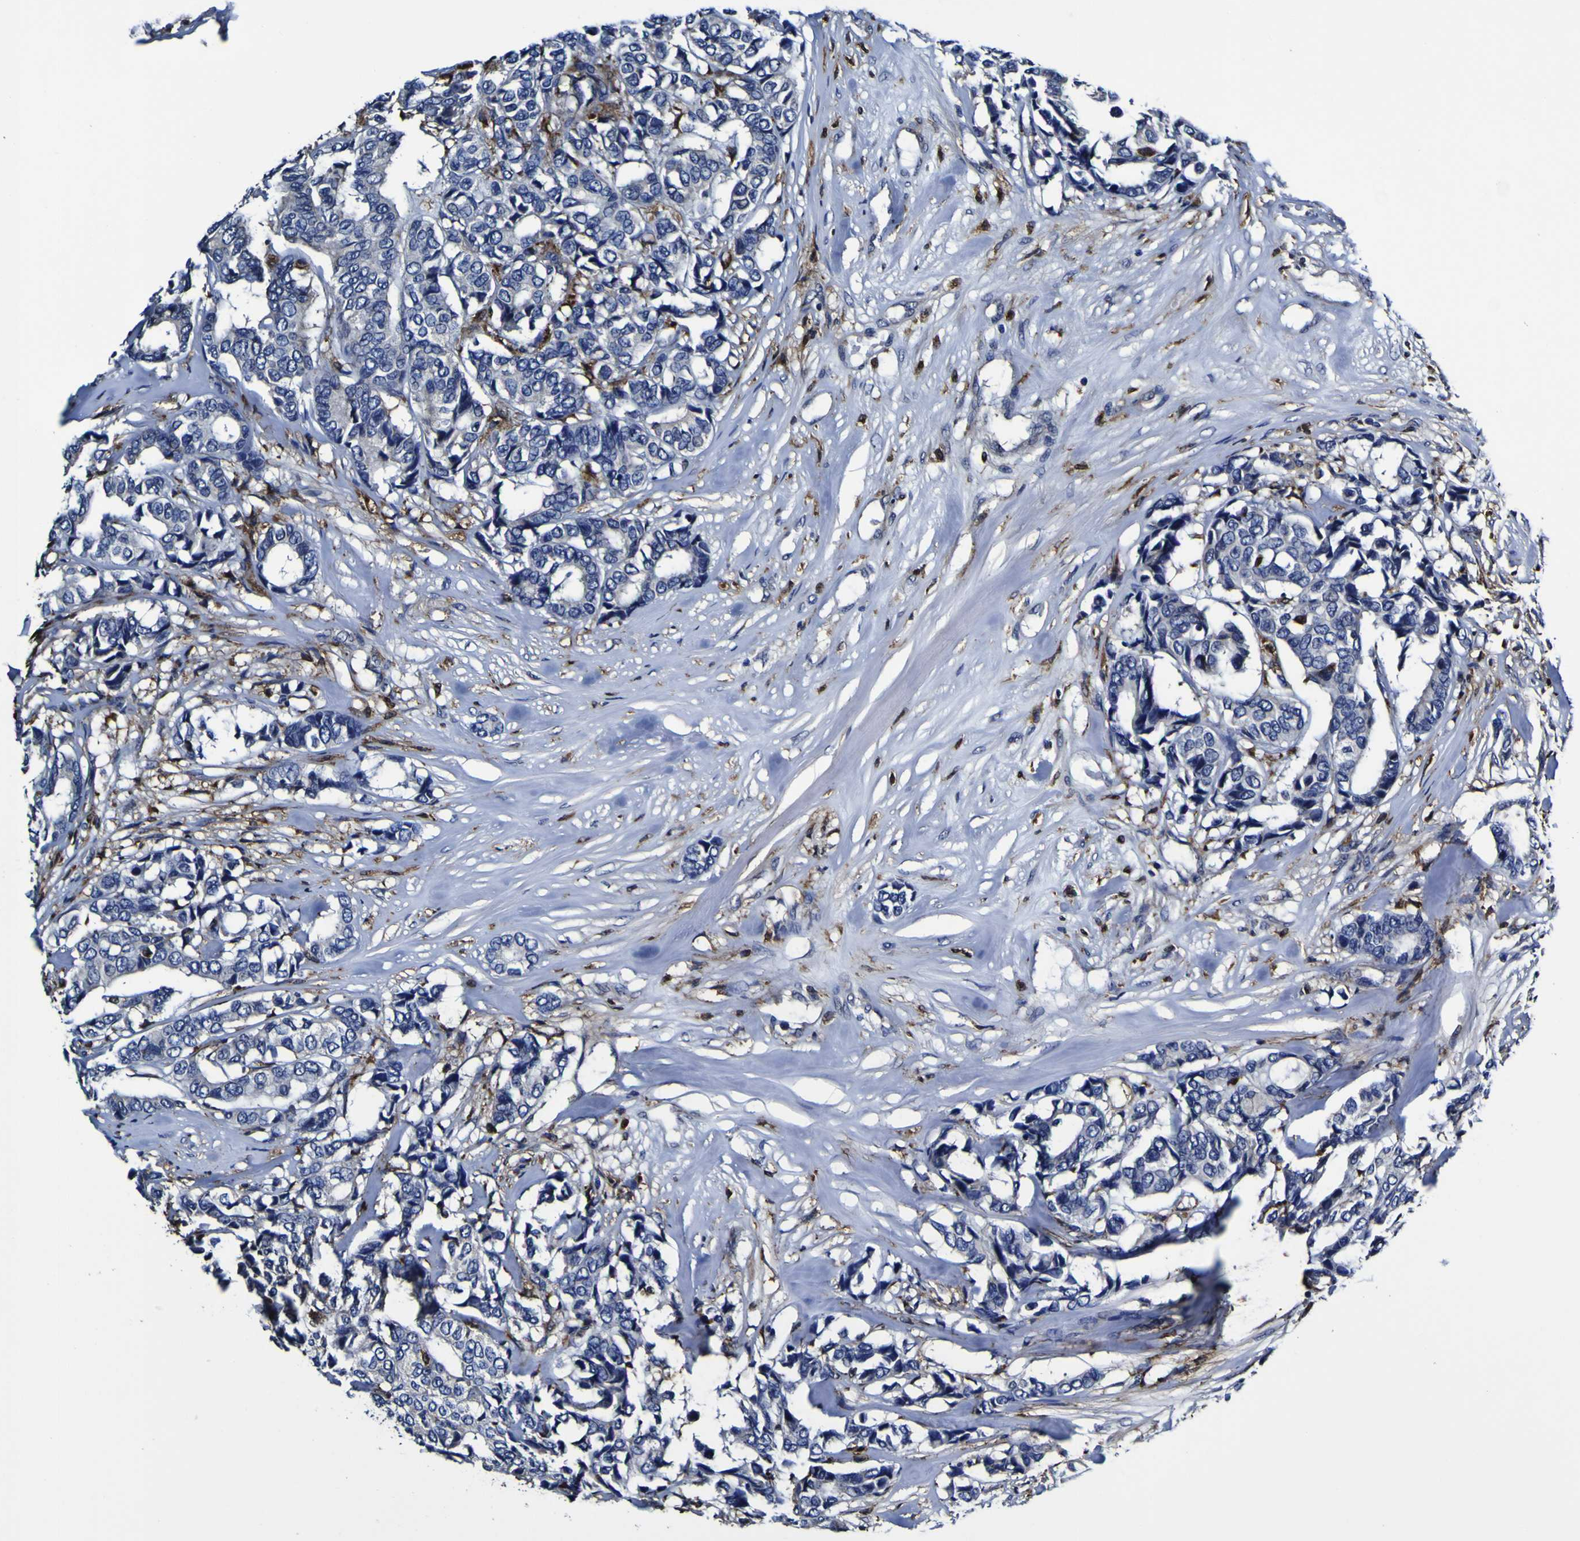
{"staining": {"intensity": "negative", "quantity": "none", "location": "none"}, "tissue": "breast cancer", "cell_type": "Tumor cells", "image_type": "cancer", "snomed": [{"axis": "morphology", "description": "Duct carcinoma"}, {"axis": "topography", "description": "Breast"}], "caption": "Human breast infiltrating ductal carcinoma stained for a protein using IHC reveals no expression in tumor cells.", "gene": "GPX1", "patient": {"sex": "female", "age": 87}}